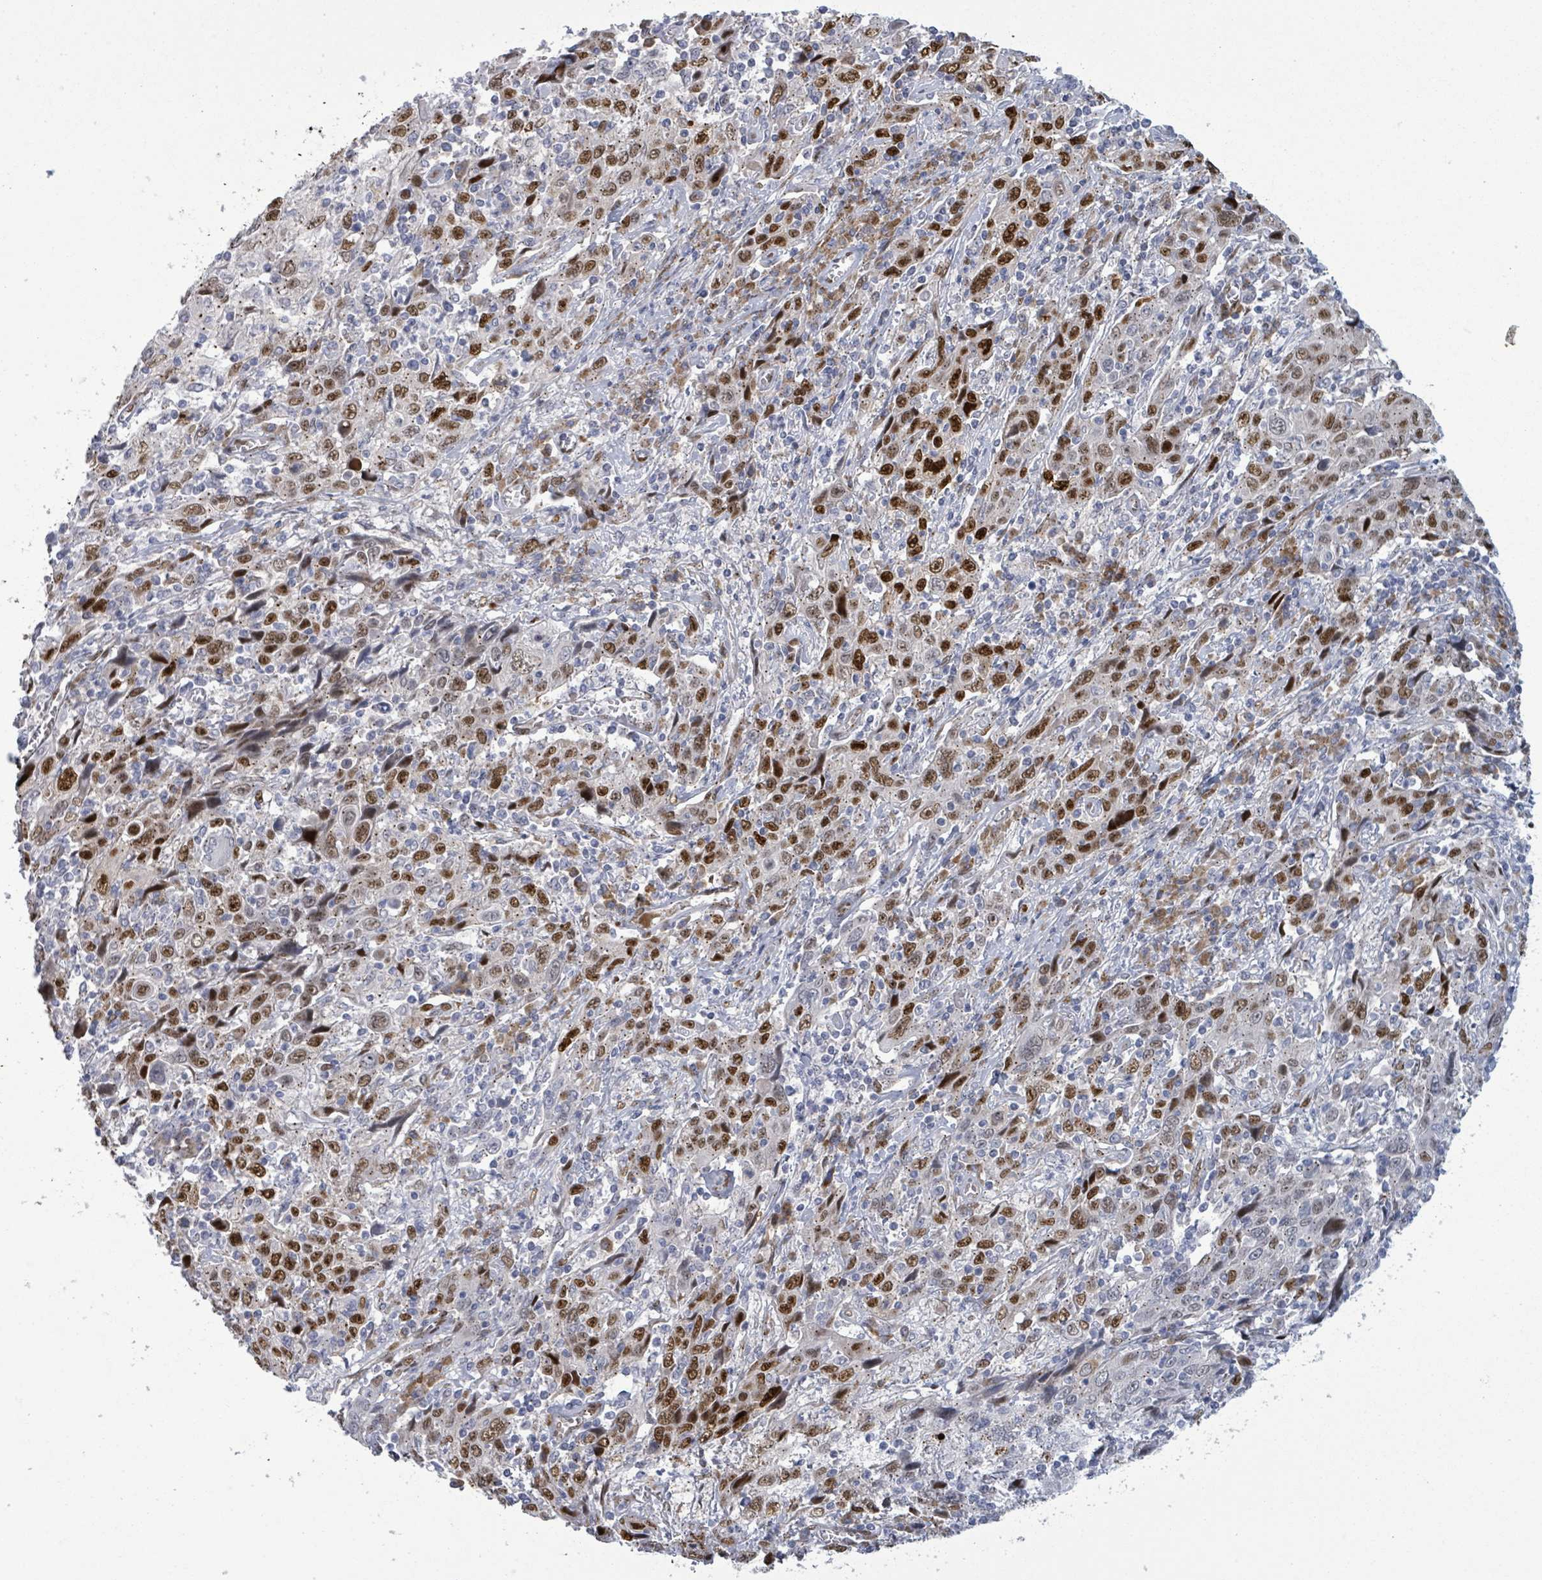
{"staining": {"intensity": "strong", "quantity": "25%-75%", "location": "nuclear"}, "tissue": "cervical cancer", "cell_type": "Tumor cells", "image_type": "cancer", "snomed": [{"axis": "morphology", "description": "Squamous cell carcinoma, NOS"}, {"axis": "topography", "description": "Cervix"}], "caption": "Cervical cancer was stained to show a protein in brown. There is high levels of strong nuclear expression in approximately 25%-75% of tumor cells.", "gene": "TUSC1", "patient": {"sex": "female", "age": 46}}